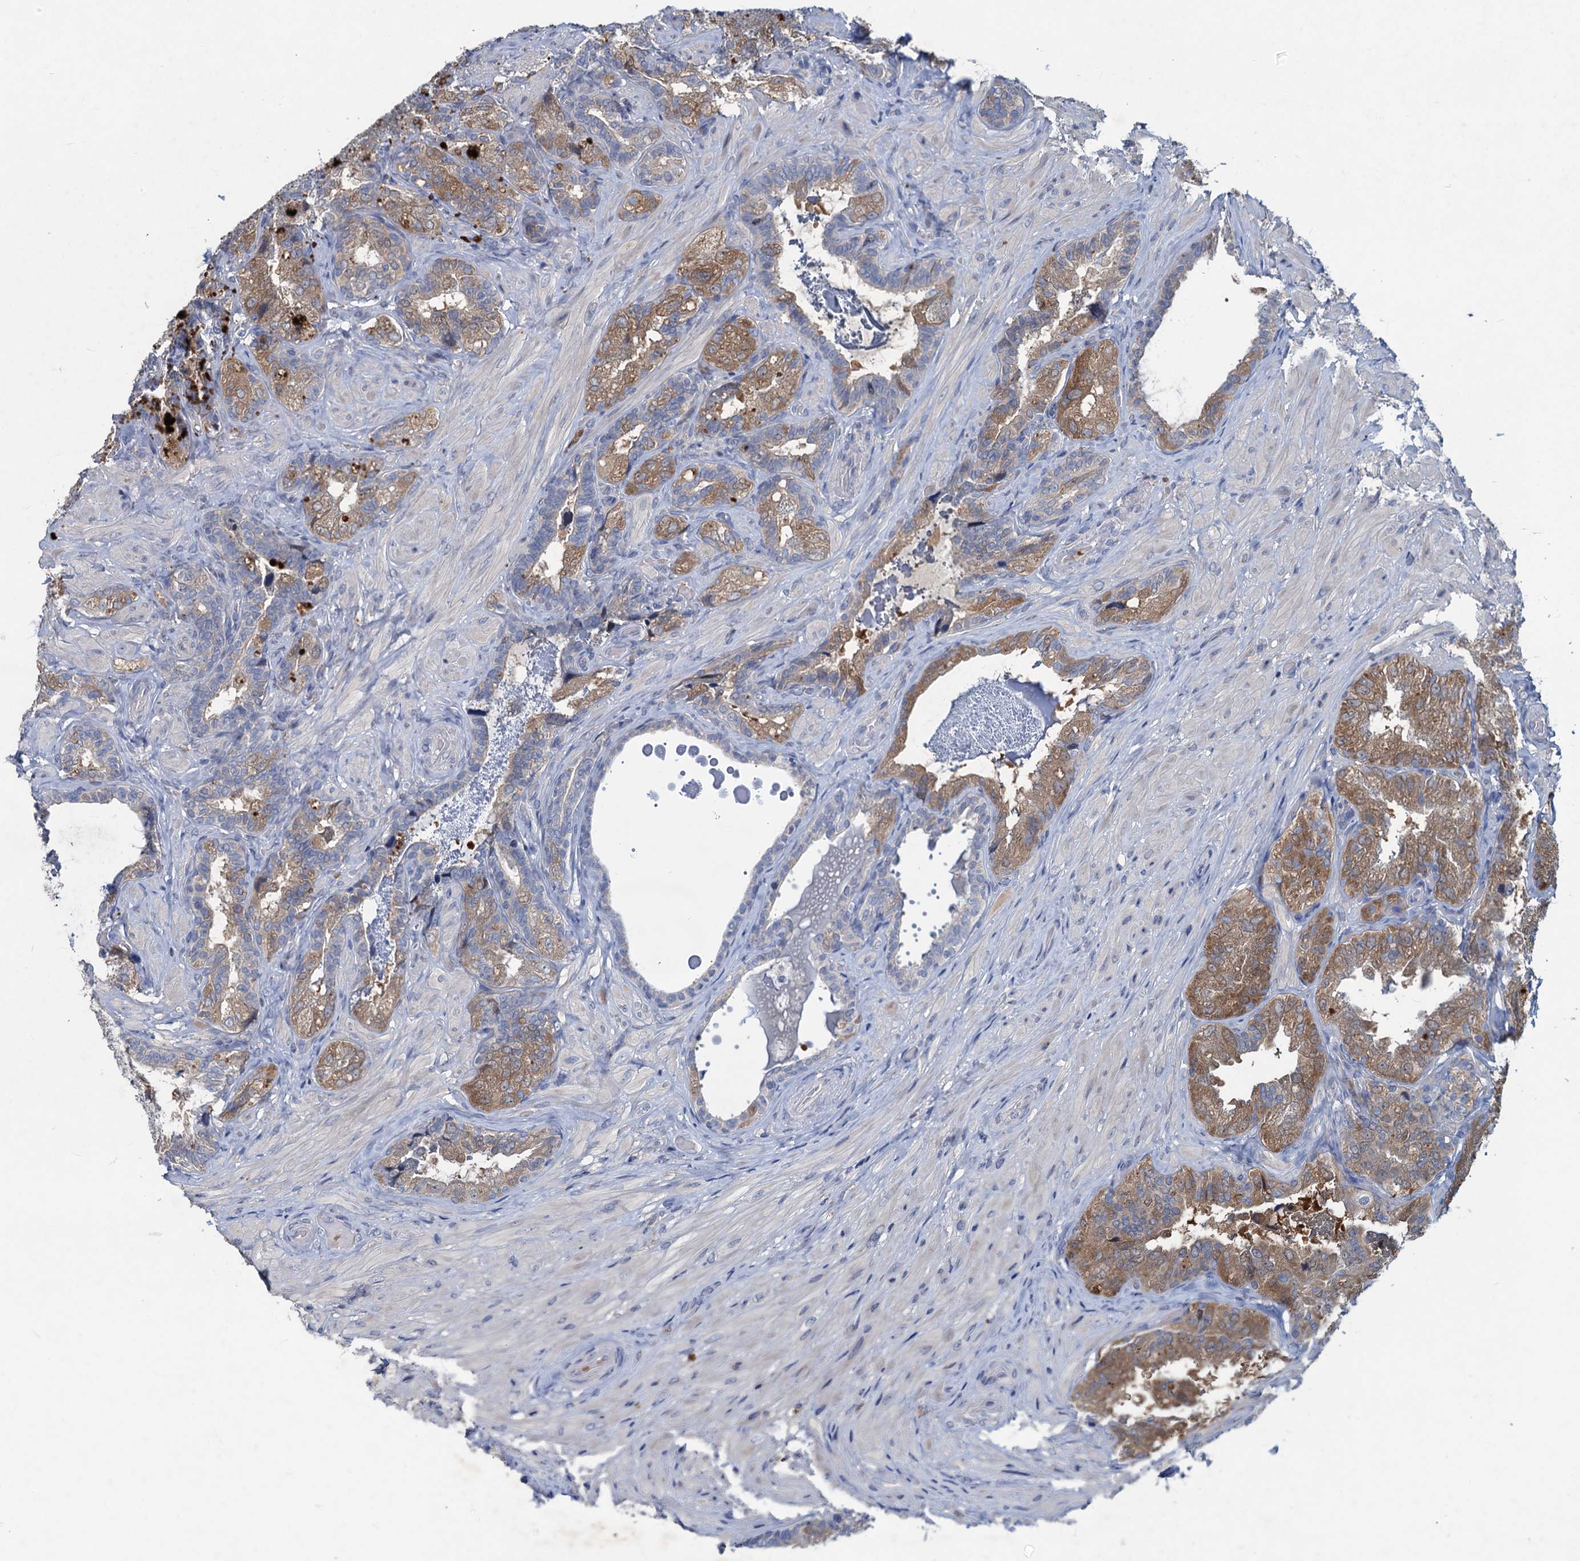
{"staining": {"intensity": "moderate", "quantity": ">75%", "location": "cytoplasmic/membranous"}, "tissue": "seminal vesicle", "cell_type": "Glandular cells", "image_type": "normal", "snomed": [{"axis": "morphology", "description": "Normal tissue, NOS"}, {"axis": "topography", "description": "Prostate and seminal vesicle, NOS"}, {"axis": "topography", "description": "Prostate"}, {"axis": "topography", "description": "Seminal veicle"}], "caption": "Immunohistochemical staining of normal seminal vesicle exhibits medium levels of moderate cytoplasmic/membranous staining in approximately >75% of glandular cells. Nuclei are stained in blue.", "gene": "RTKN2", "patient": {"sex": "male", "age": 67}}